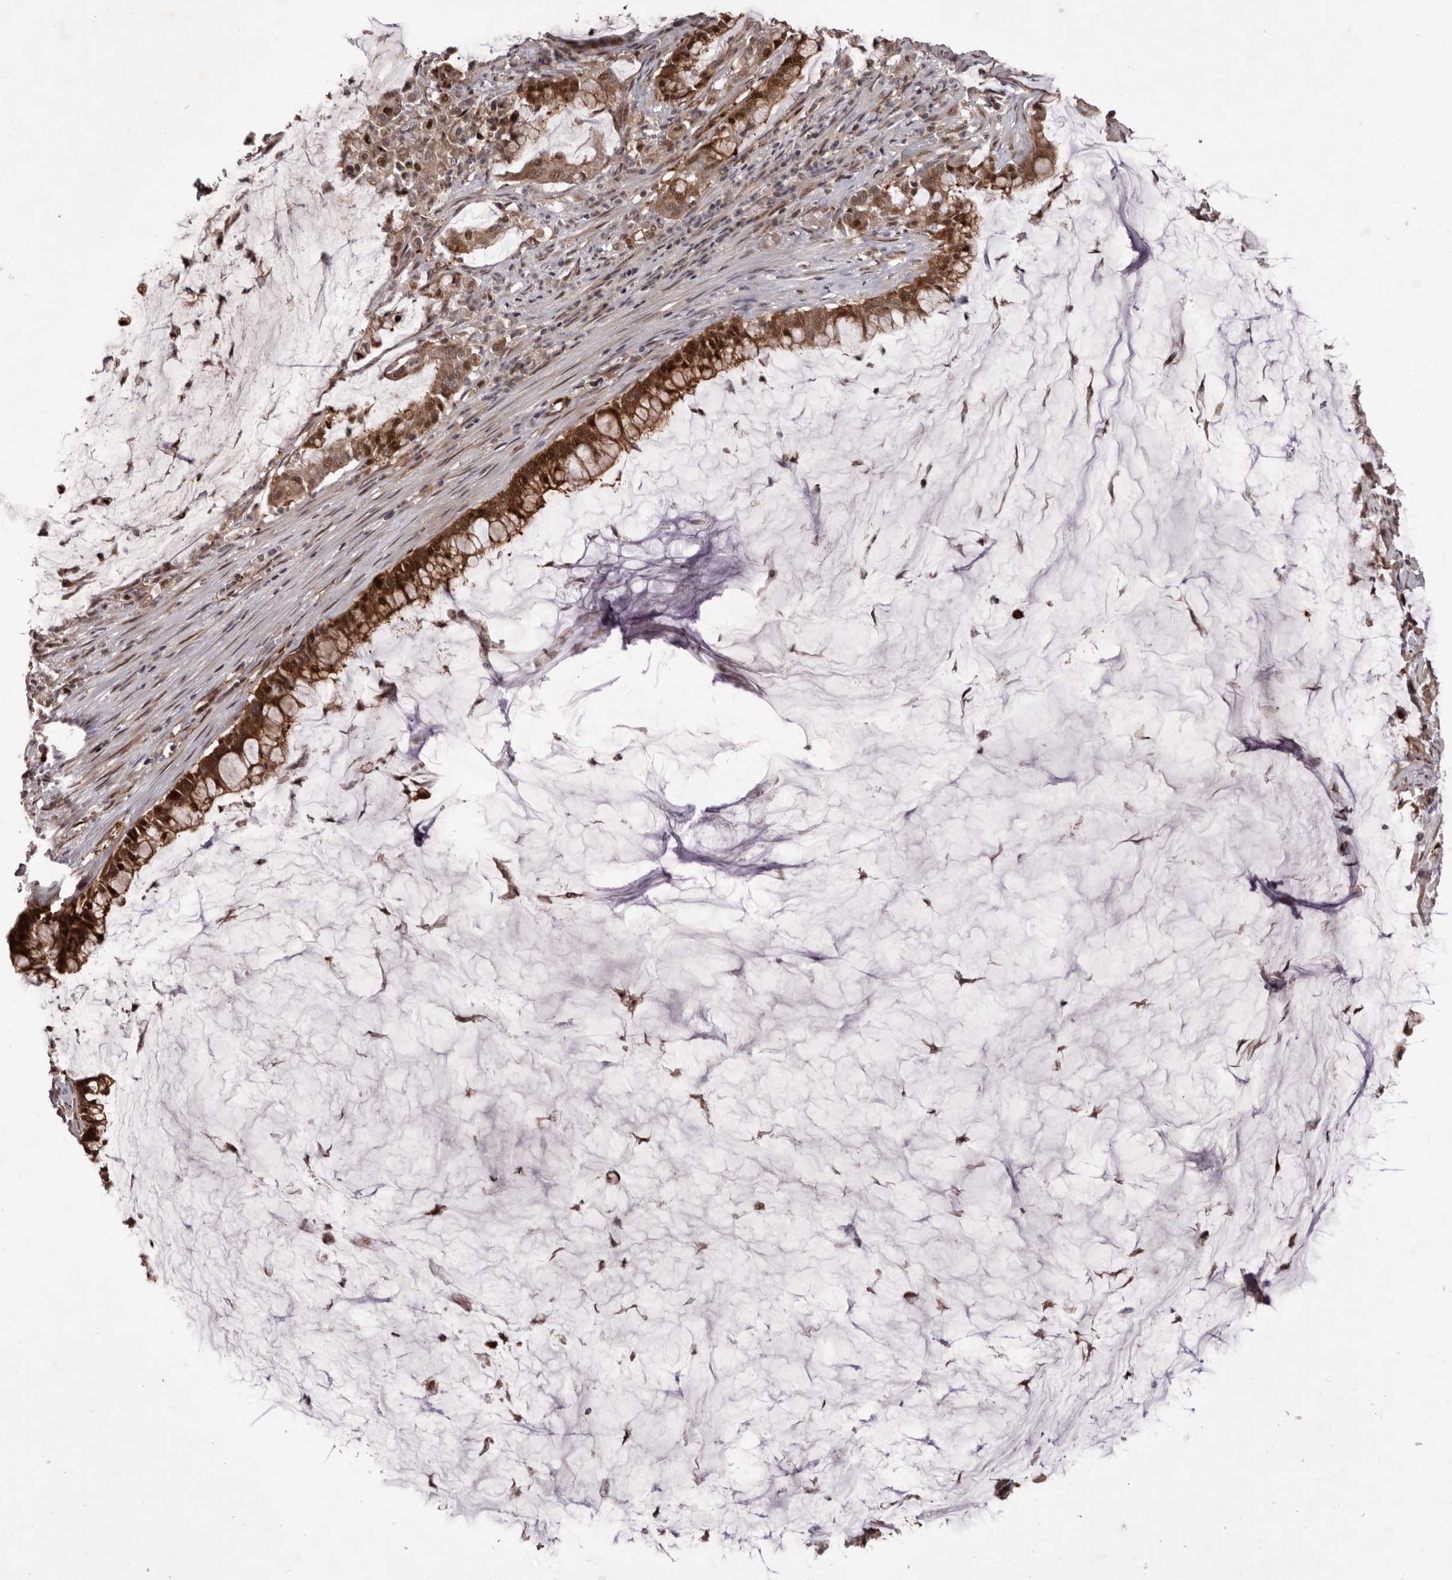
{"staining": {"intensity": "strong", "quantity": ">75%", "location": "cytoplasmic/membranous,nuclear"}, "tissue": "pancreatic cancer", "cell_type": "Tumor cells", "image_type": "cancer", "snomed": [{"axis": "morphology", "description": "Adenocarcinoma, NOS"}, {"axis": "topography", "description": "Pancreas"}], "caption": "Protein staining shows strong cytoplasmic/membranous and nuclear positivity in approximately >75% of tumor cells in adenocarcinoma (pancreatic).", "gene": "GFOD1", "patient": {"sex": "male", "age": 41}}